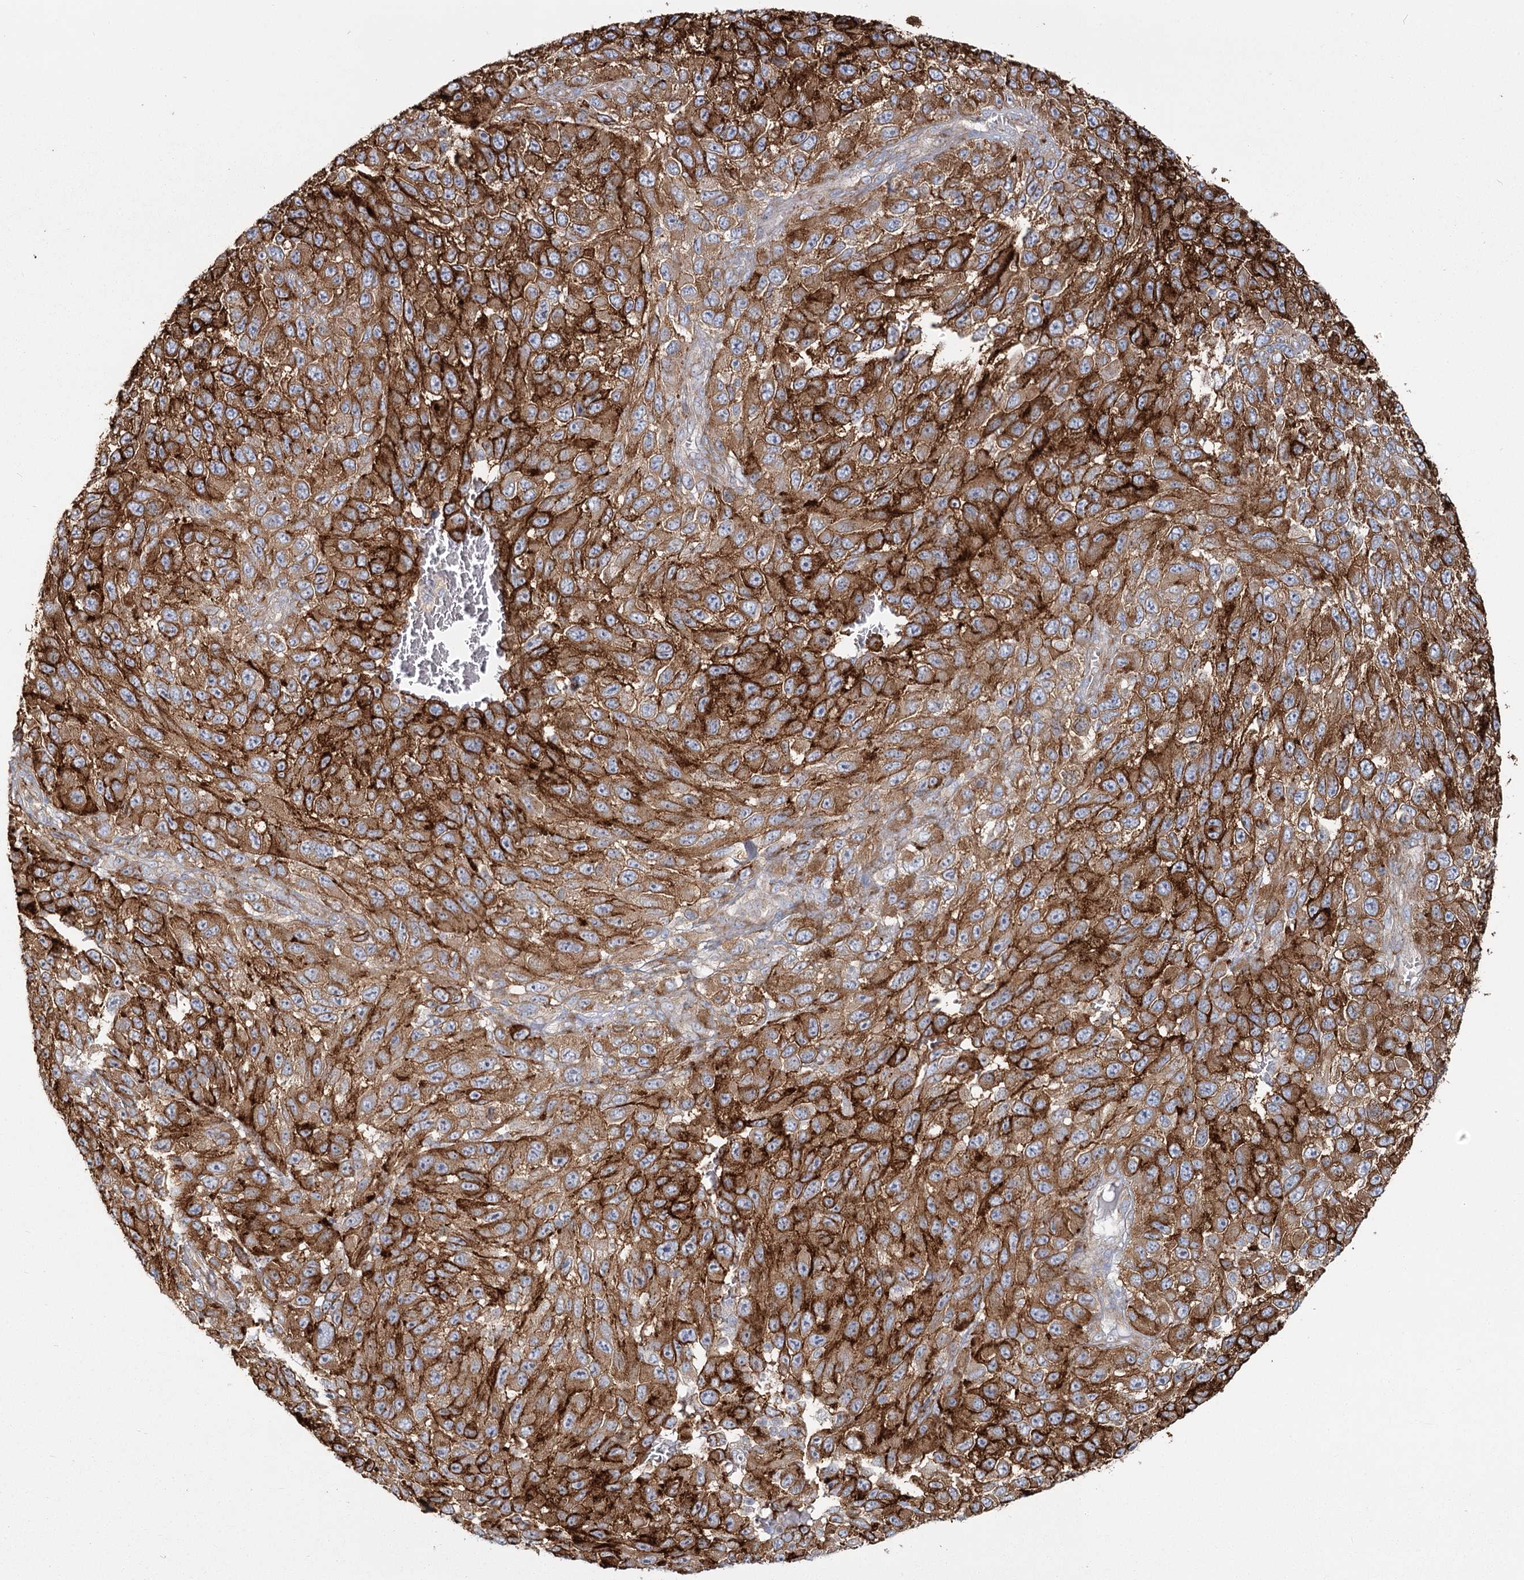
{"staining": {"intensity": "strong", "quantity": ">75%", "location": "cytoplasmic/membranous"}, "tissue": "melanoma", "cell_type": "Tumor cells", "image_type": "cancer", "snomed": [{"axis": "morphology", "description": "Malignant melanoma, NOS"}, {"axis": "topography", "description": "Skin"}], "caption": "Malignant melanoma tissue reveals strong cytoplasmic/membranous staining in about >75% of tumor cells", "gene": "HARS2", "patient": {"sex": "female", "age": 96}}